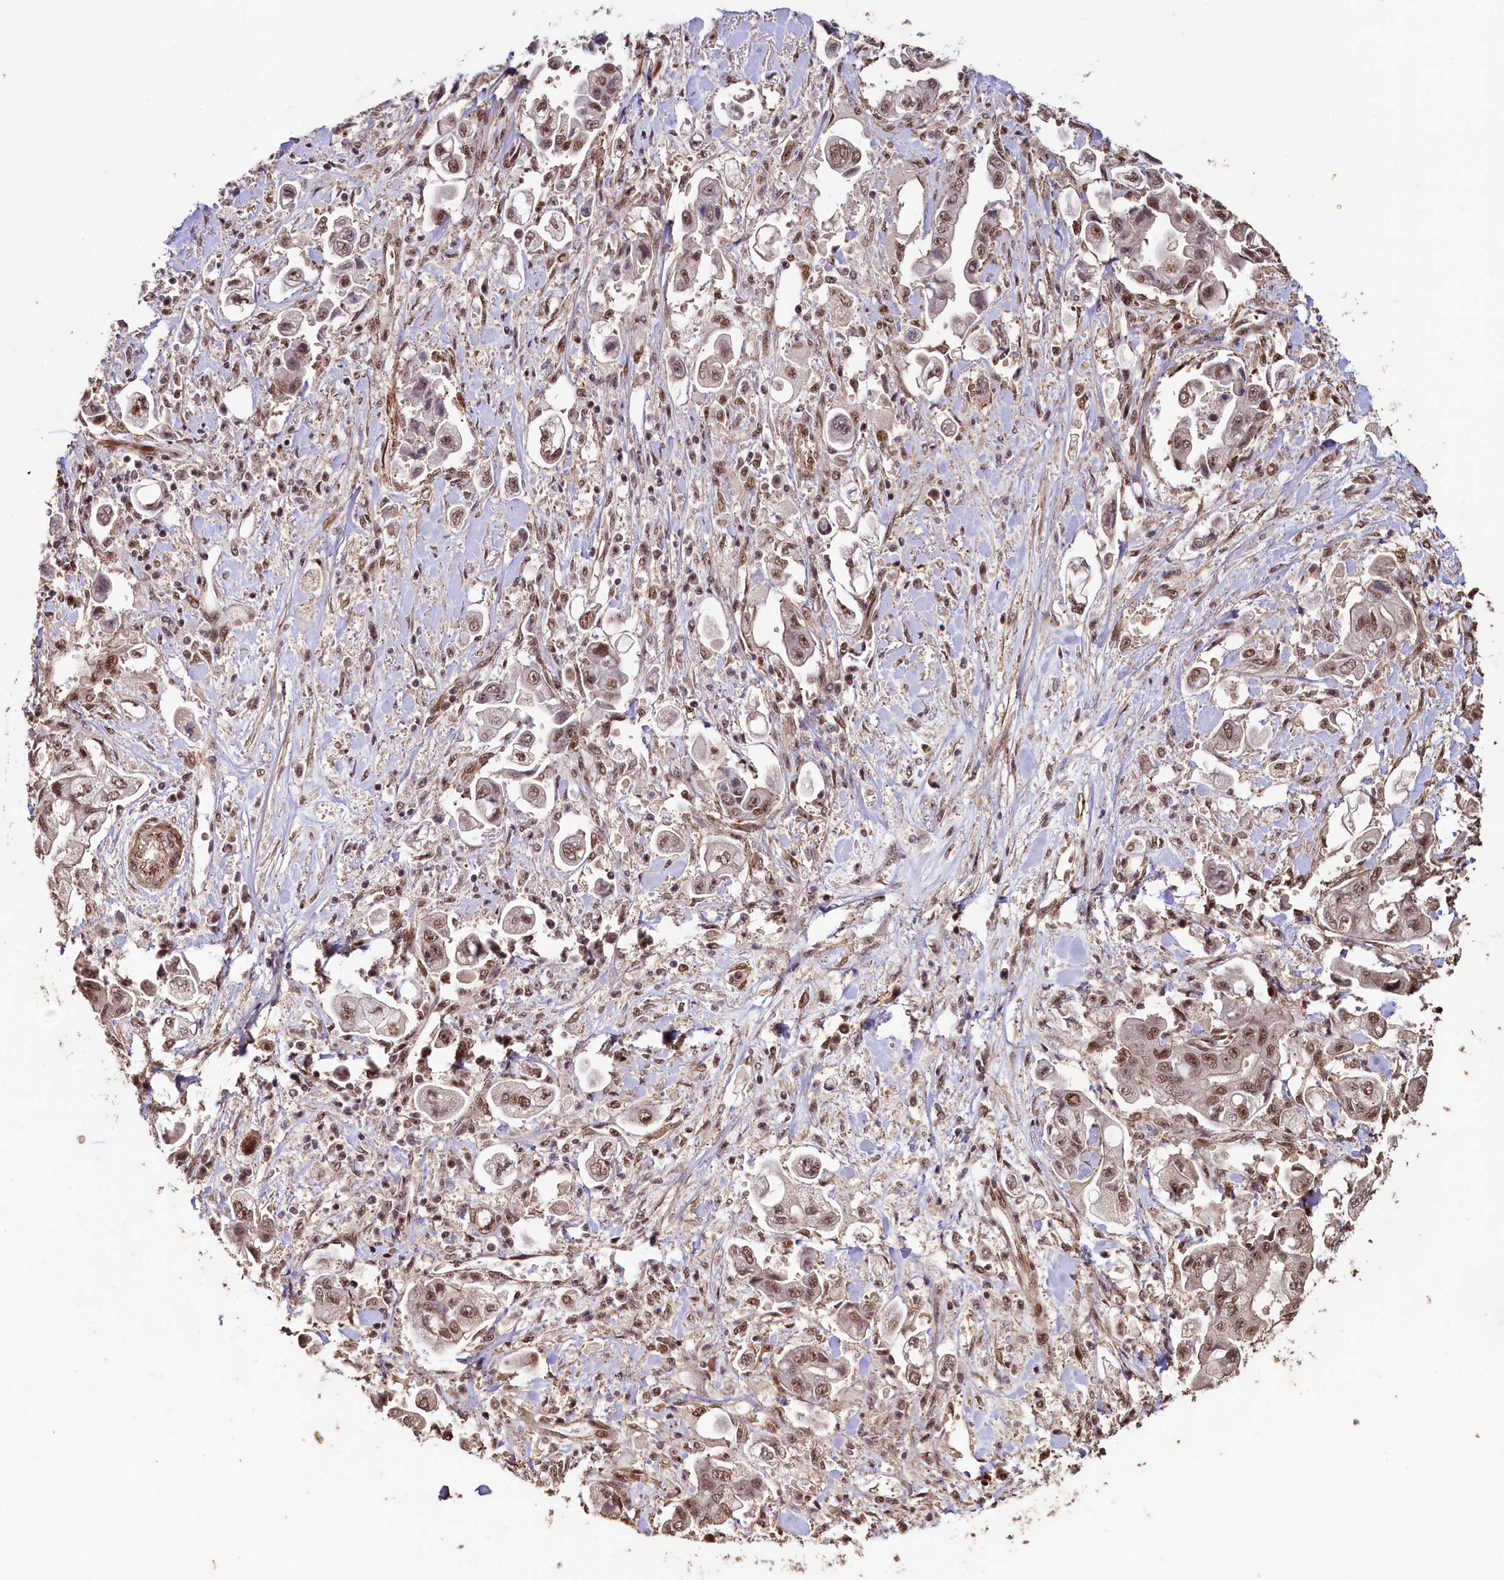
{"staining": {"intensity": "moderate", "quantity": ">75%", "location": "nuclear"}, "tissue": "stomach cancer", "cell_type": "Tumor cells", "image_type": "cancer", "snomed": [{"axis": "morphology", "description": "Adenocarcinoma, NOS"}, {"axis": "topography", "description": "Stomach"}], "caption": "Human stomach cancer stained with a brown dye demonstrates moderate nuclear positive positivity in approximately >75% of tumor cells.", "gene": "SFSWAP", "patient": {"sex": "male", "age": 62}}